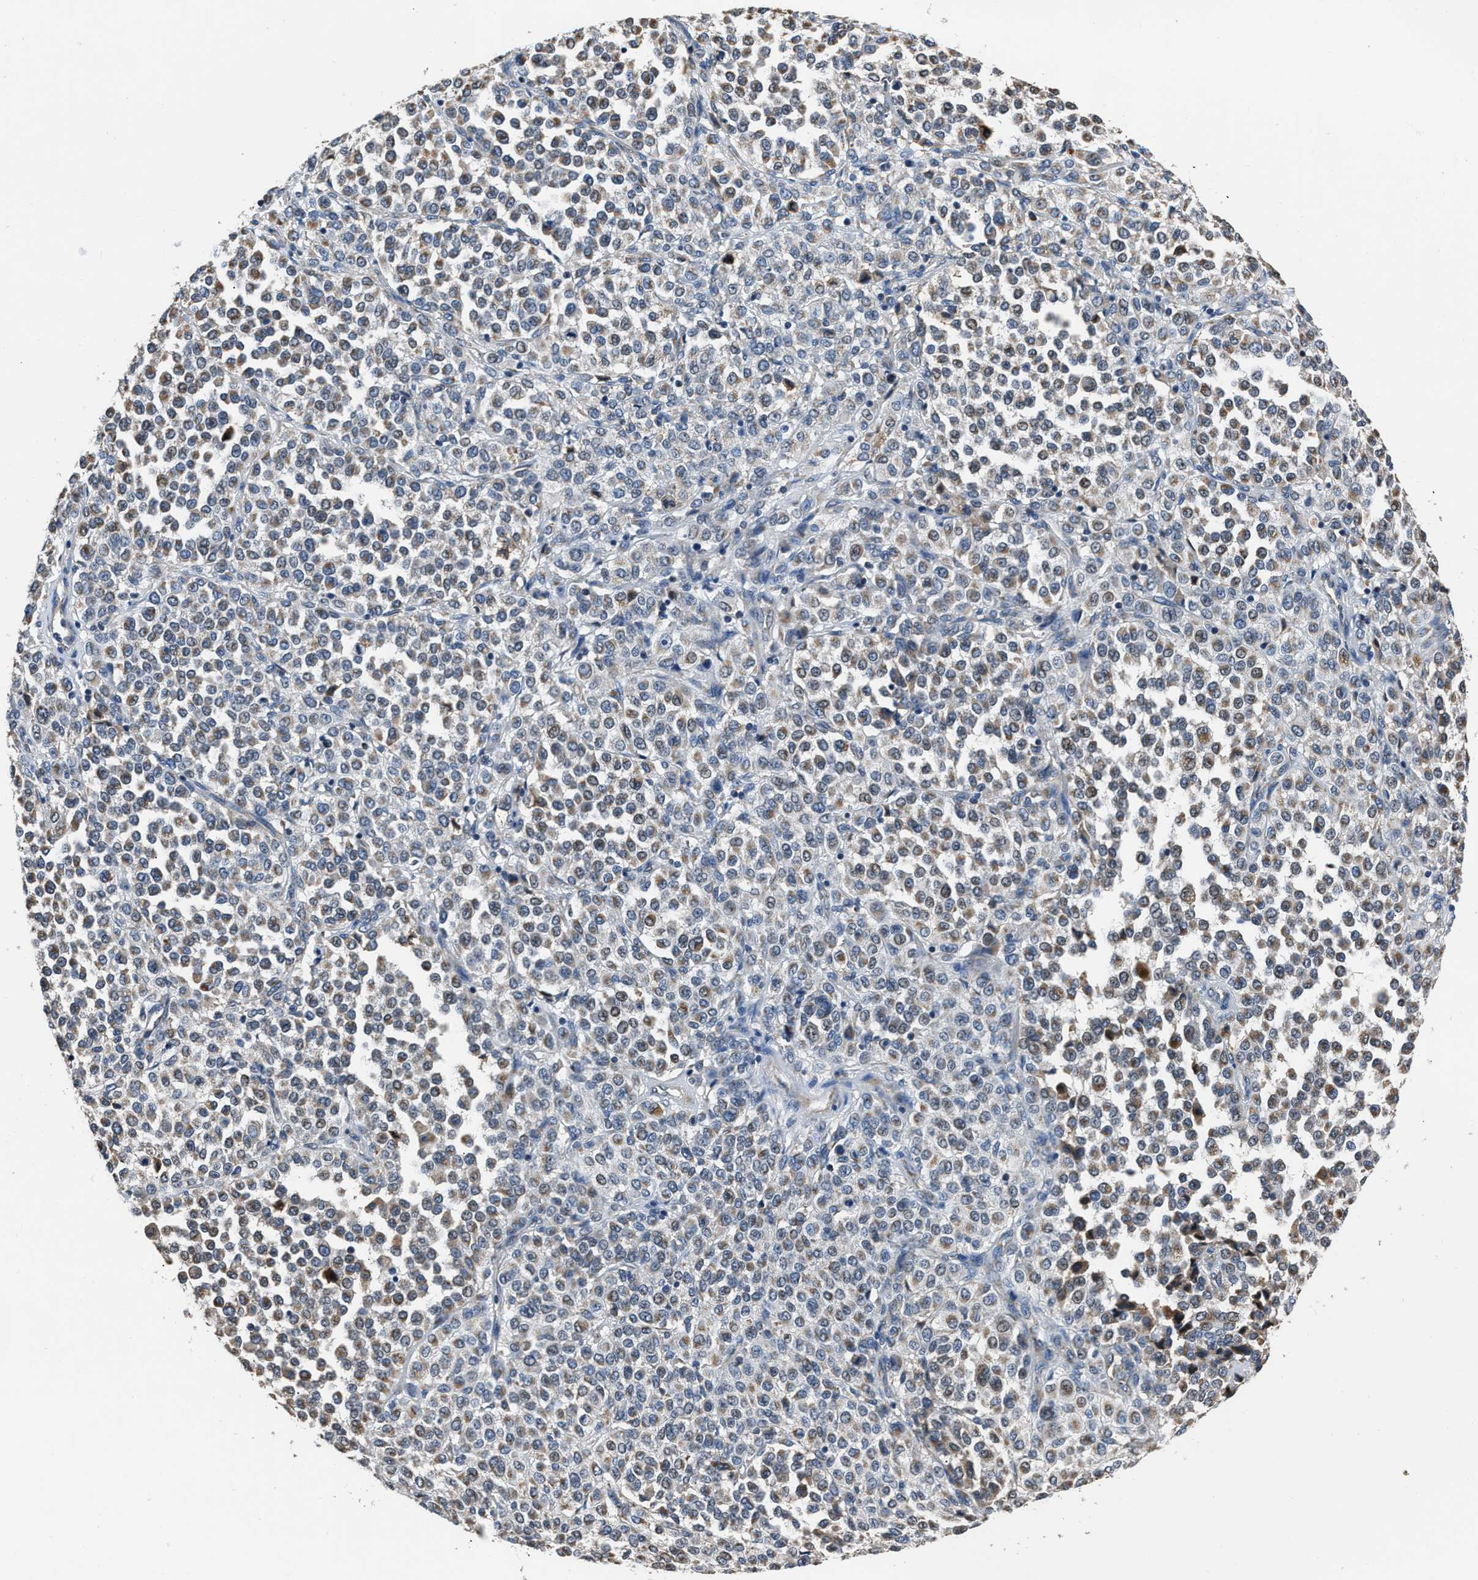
{"staining": {"intensity": "weak", "quantity": "25%-75%", "location": "cytoplasmic/membranous"}, "tissue": "melanoma", "cell_type": "Tumor cells", "image_type": "cancer", "snomed": [{"axis": "morphology", "description": "Malignant melanoma, Metastatic site"}, {"axis": "topography", "description": "Pancreas"}], "caption": "Immunohistochemistry (IHC) of human malignant melanoma (metastatic site) demonstrates low levels of weak cytoplasmic/membranous staining in approximately 25%-75% of tumor cells.", "gene": "NSUN5", "patient": {"sex": "female", "age": 30}}